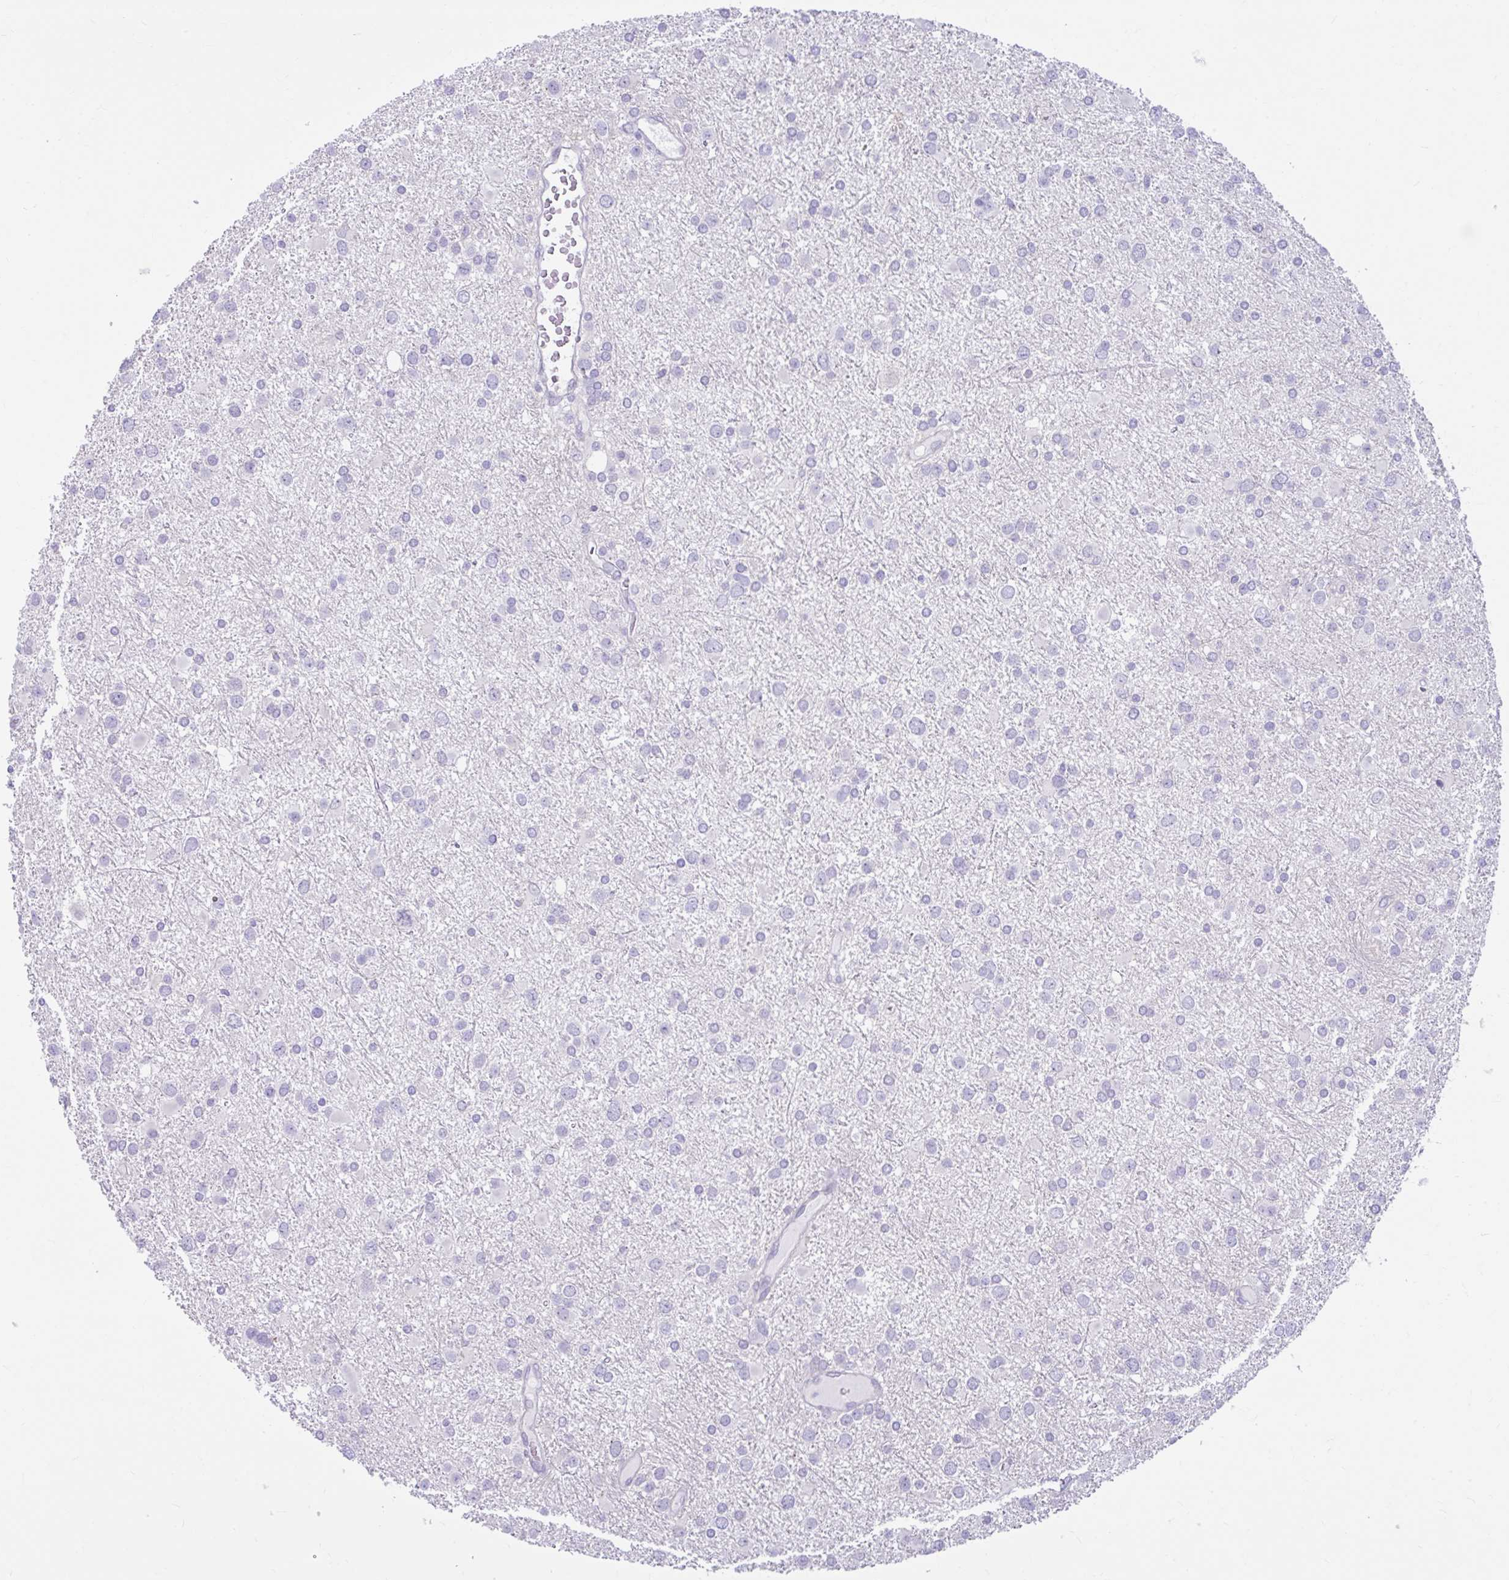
{"staining": {"intensity": "negative", "quantity": "none", "location": "none"}, "tissue": "glioma", "cell_type": "Tumor cells", "image_type": "cancer", "snomed": [{"axis": "morphology", "description": "Glioma, malignant, Low grade"}, {"axis": "topography", "description": "Brain"}], "caption": "A micrograph of human malignant low-grade glioma is negative for staining in tumor cells.", "gene": "FAM153A", "patient": {"sex": "female", "age": 32}}